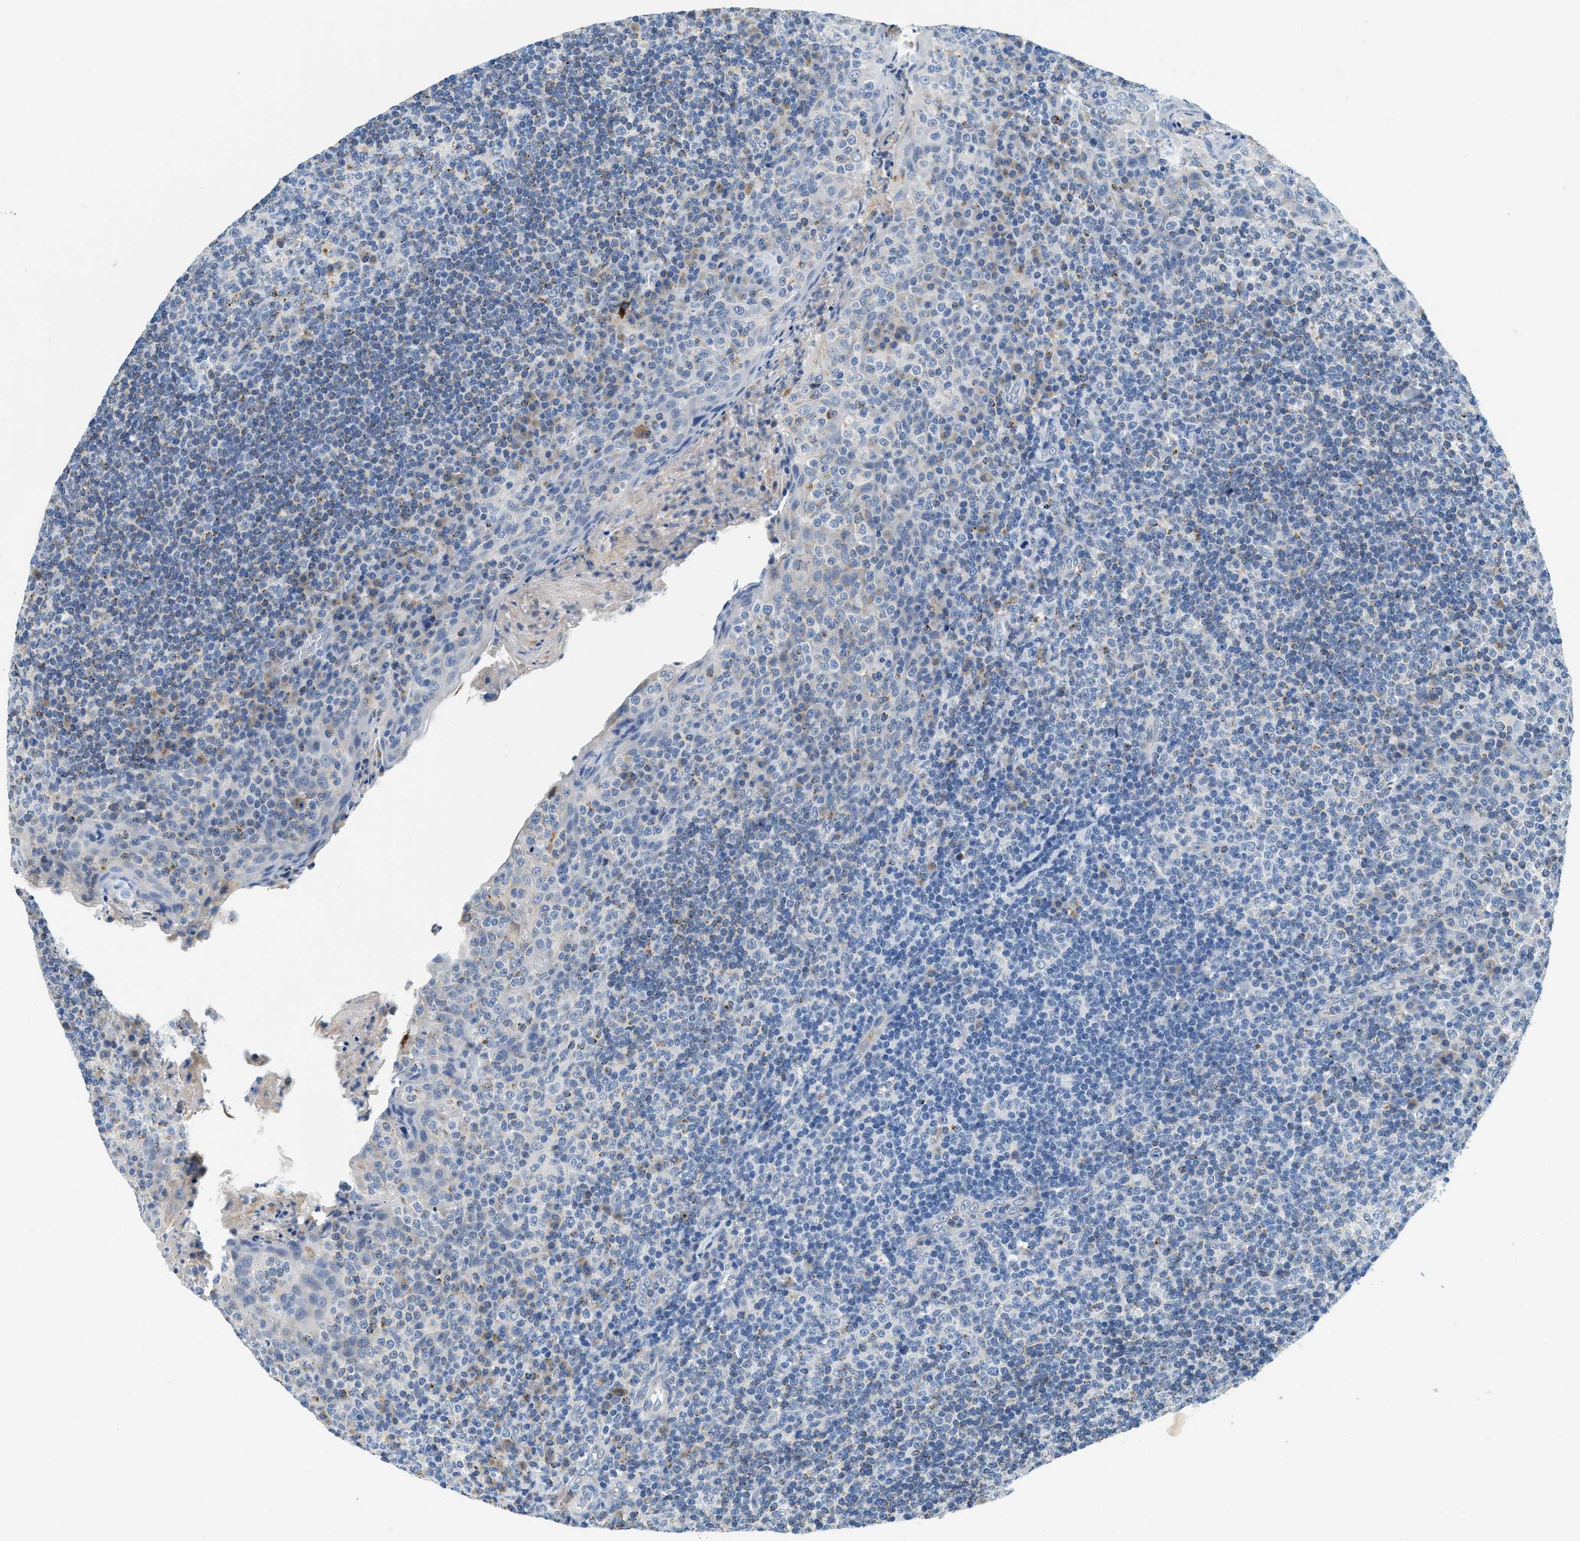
{"staining": {"intensity": "negative", "quantity": "none", "location": "none"}, "tissue": "tonsil", "cell_type": "Germinal center cells", "image_type": "normal", "snomed": [{"axis": "morphology", "description": "Normal tissue, NOS"}, {"axis": "topography", "description": "Tonsil"}], "caption": "Immunohistochemistry (IHC) histopathology image of benign tonsil: tonsil stained with DAB shows no significant protein staining in germinal center cells. (Immunohistochemistry, brightfield microscopy, high magnification).", "gene": "TSPAN3", "patient": {"sex": "male", "age": 17}}